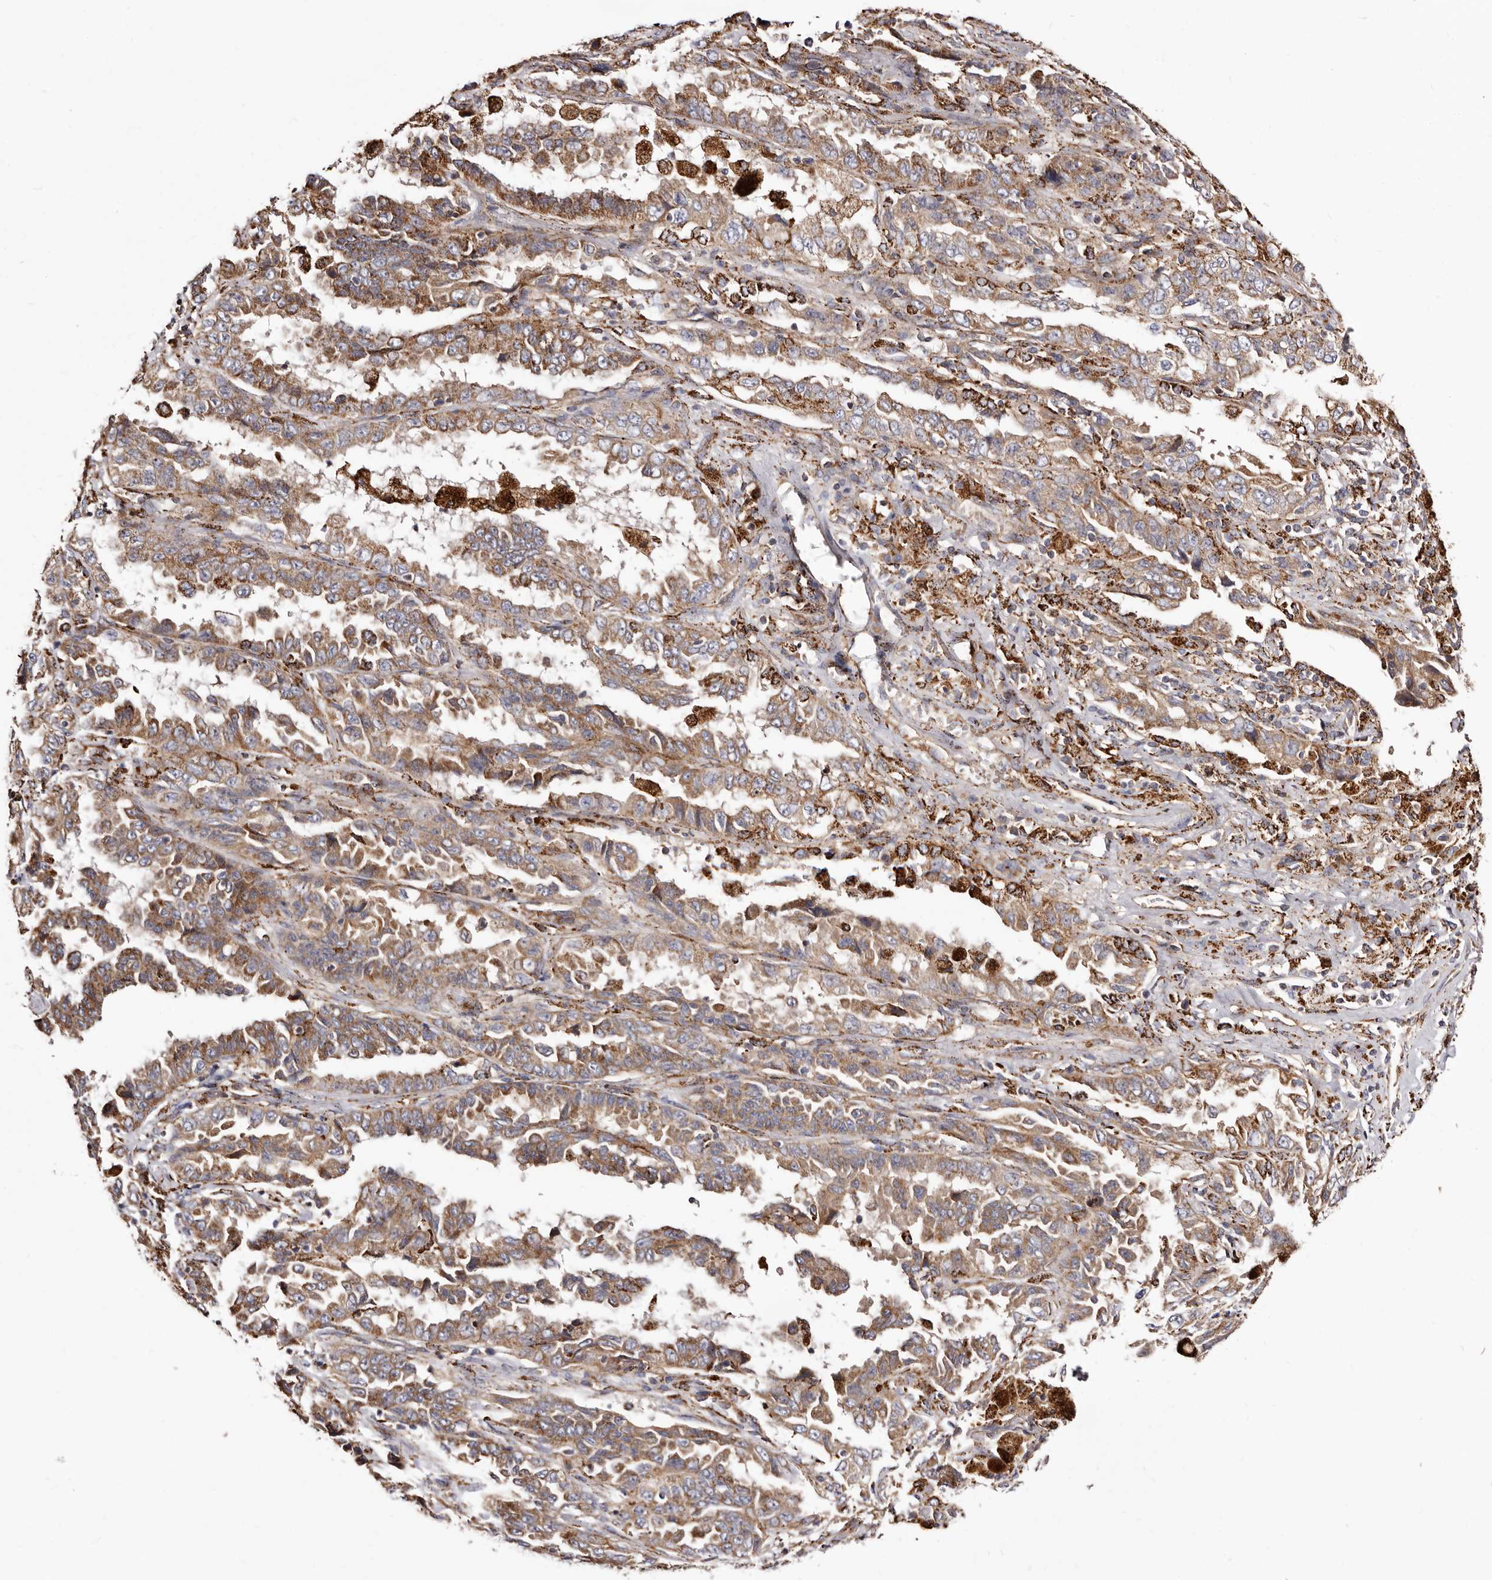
{"staining": {"intensity": "strong", "quantity": ">75%", "location": "cytoplasmic/membranous"}, "tissue": "lung cancer", "cell_type": "Tumor cells", "image_type": "cancer", "snomed": [{"axis": "morphology", "description": "Adenocarcinoma, NOS"}, {"axis": "topography", "description": "Lung"}], "caption": "Protein expression analysis of human lung cancer reveals strong cytoplasmic/membranous expression in approximately >75% of tumor cells. Immunohistochemistry (ihc) stains the protein of interest in brown and the nuclei are stained blue.", "gene": "LUZP1", "patient": {"sex": "female", "age": 51}}